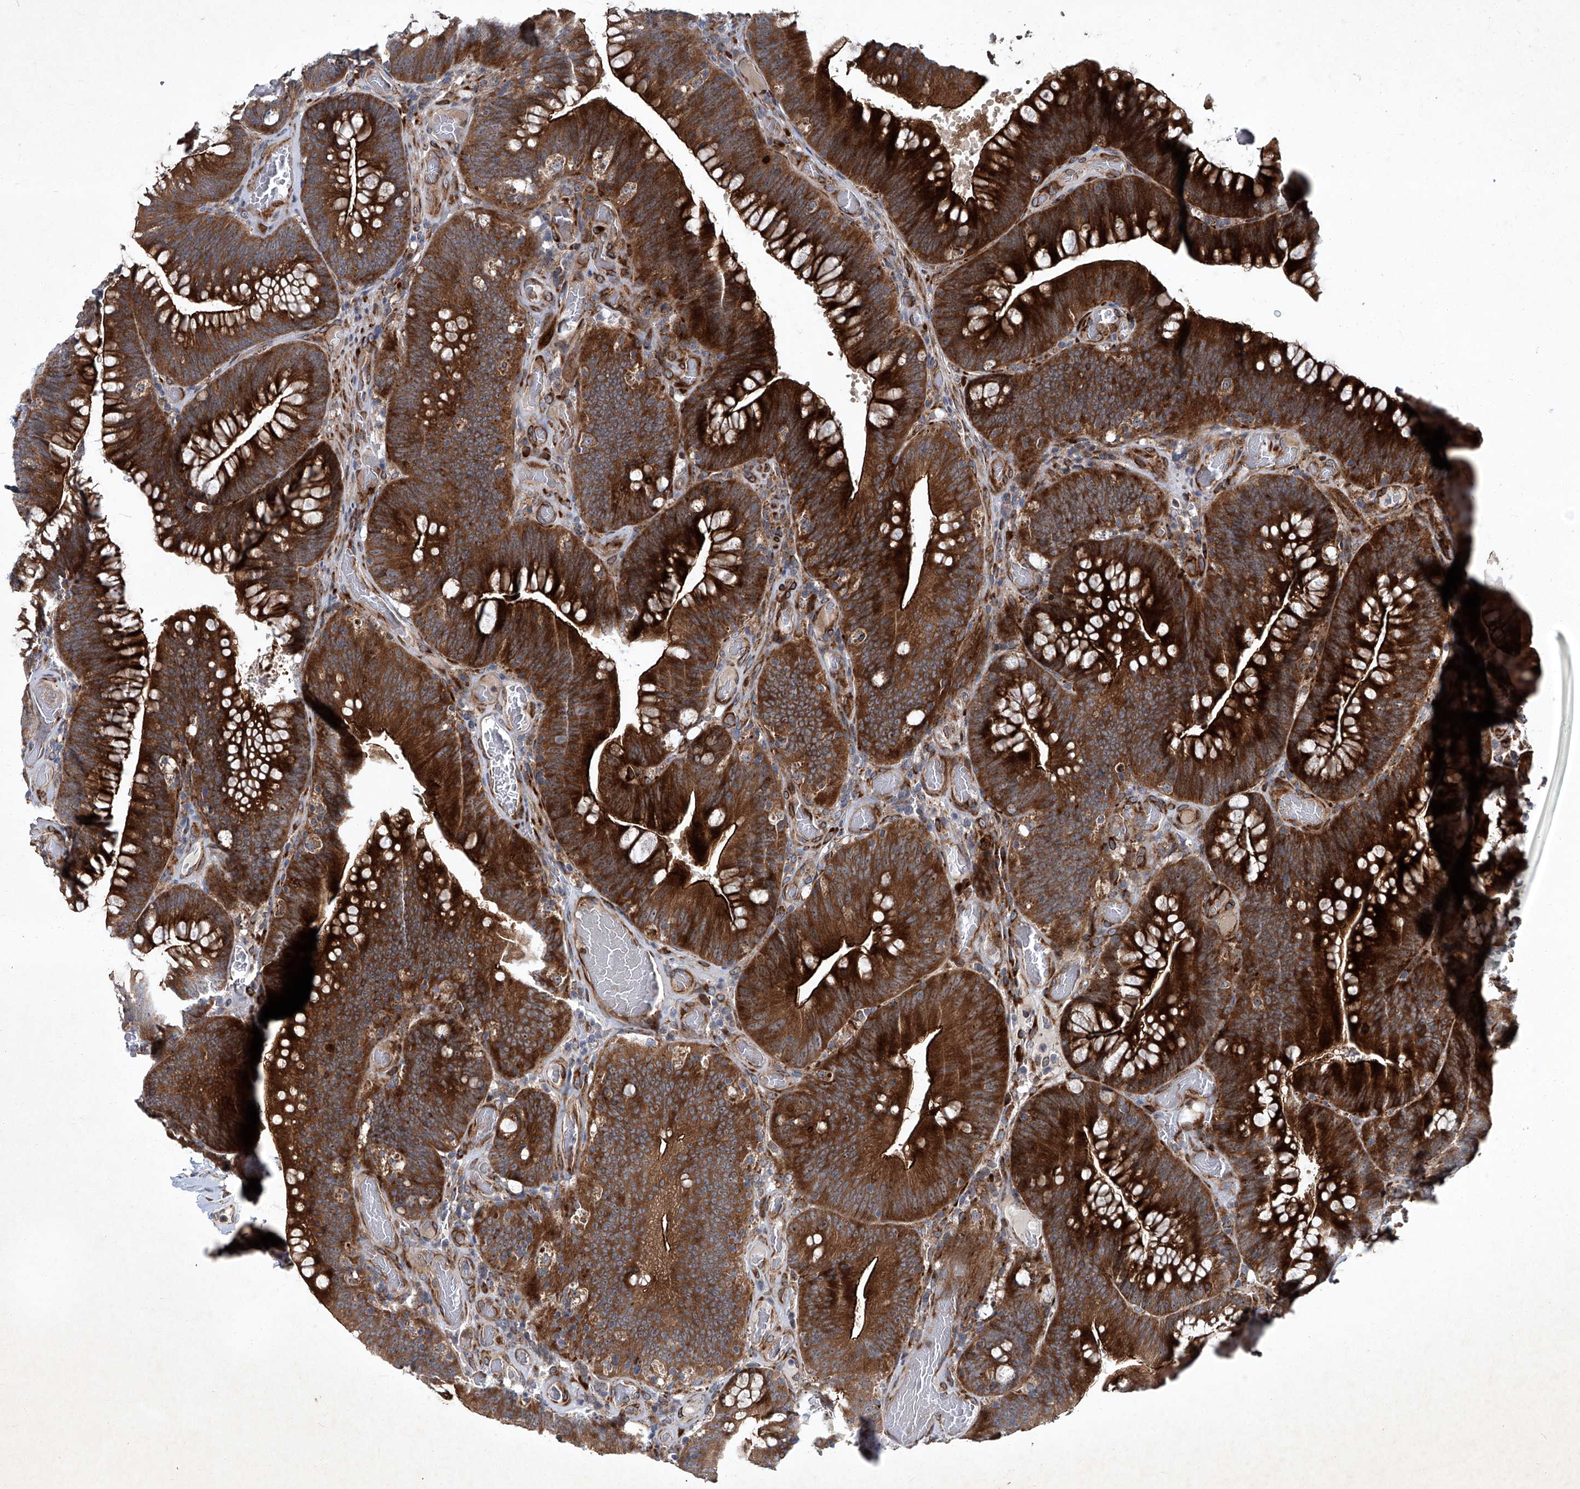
{"staining": {"intensity": "strong", "quantity": ">75%", "location": "cytoplasmic/membranous"}, "tissue": "colorectal cancer", "cell_type": "Tumor cells", "image_type": "cancer", "snomed": [{"axis": "morphology", "description": "Normal tissue, NOS"}, {"axis": "topography", "description": "Colon"}], "caption": "Colorectal cancer stained with a protein marker exhibits strong staining in tumor cells.", "gene": "GPR132", "patient": {"sex": "female", "age": 82}}